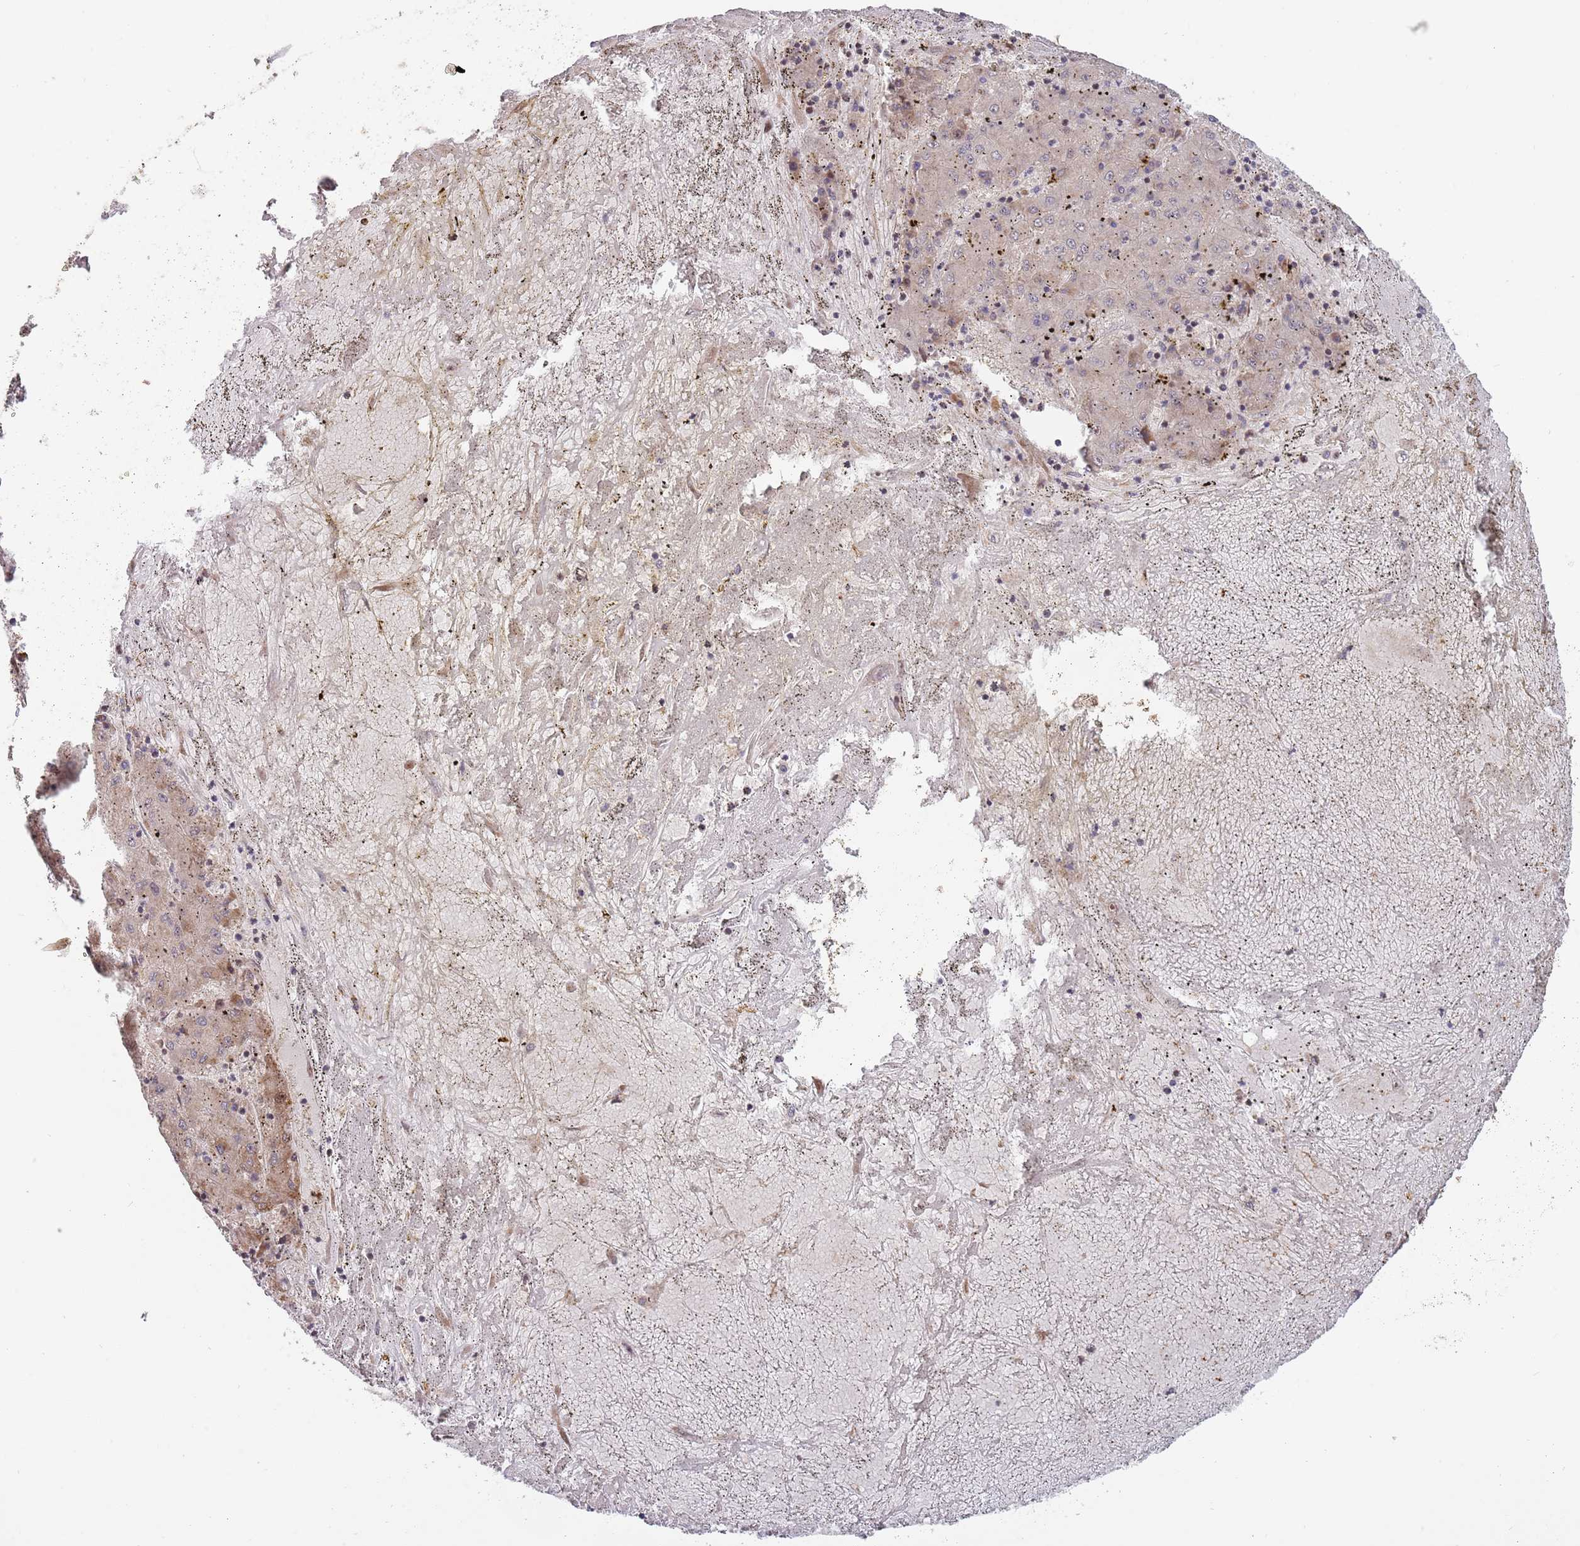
{"staining": {"intensity": "weak", "quantity": "<25%", "location": "cytoplasmic/membranous"}, "tissue": "liver cancer", "cell_type": "Tumor cells", "image_type": "cancer", "snomed": [{"axis": "morphology", "description": "Carcinoma, Hepatocellular, NOS"}, {"axis": "topography", "description": "Liver"}], "caption": "This is a histopathology image of immunohistochemistry staining of liver hepatocellular carcinoma, which shows no staining in tumor cells.", "gene": "SYNDIG1L", "patient": {"sex": "male", "age": 72}}